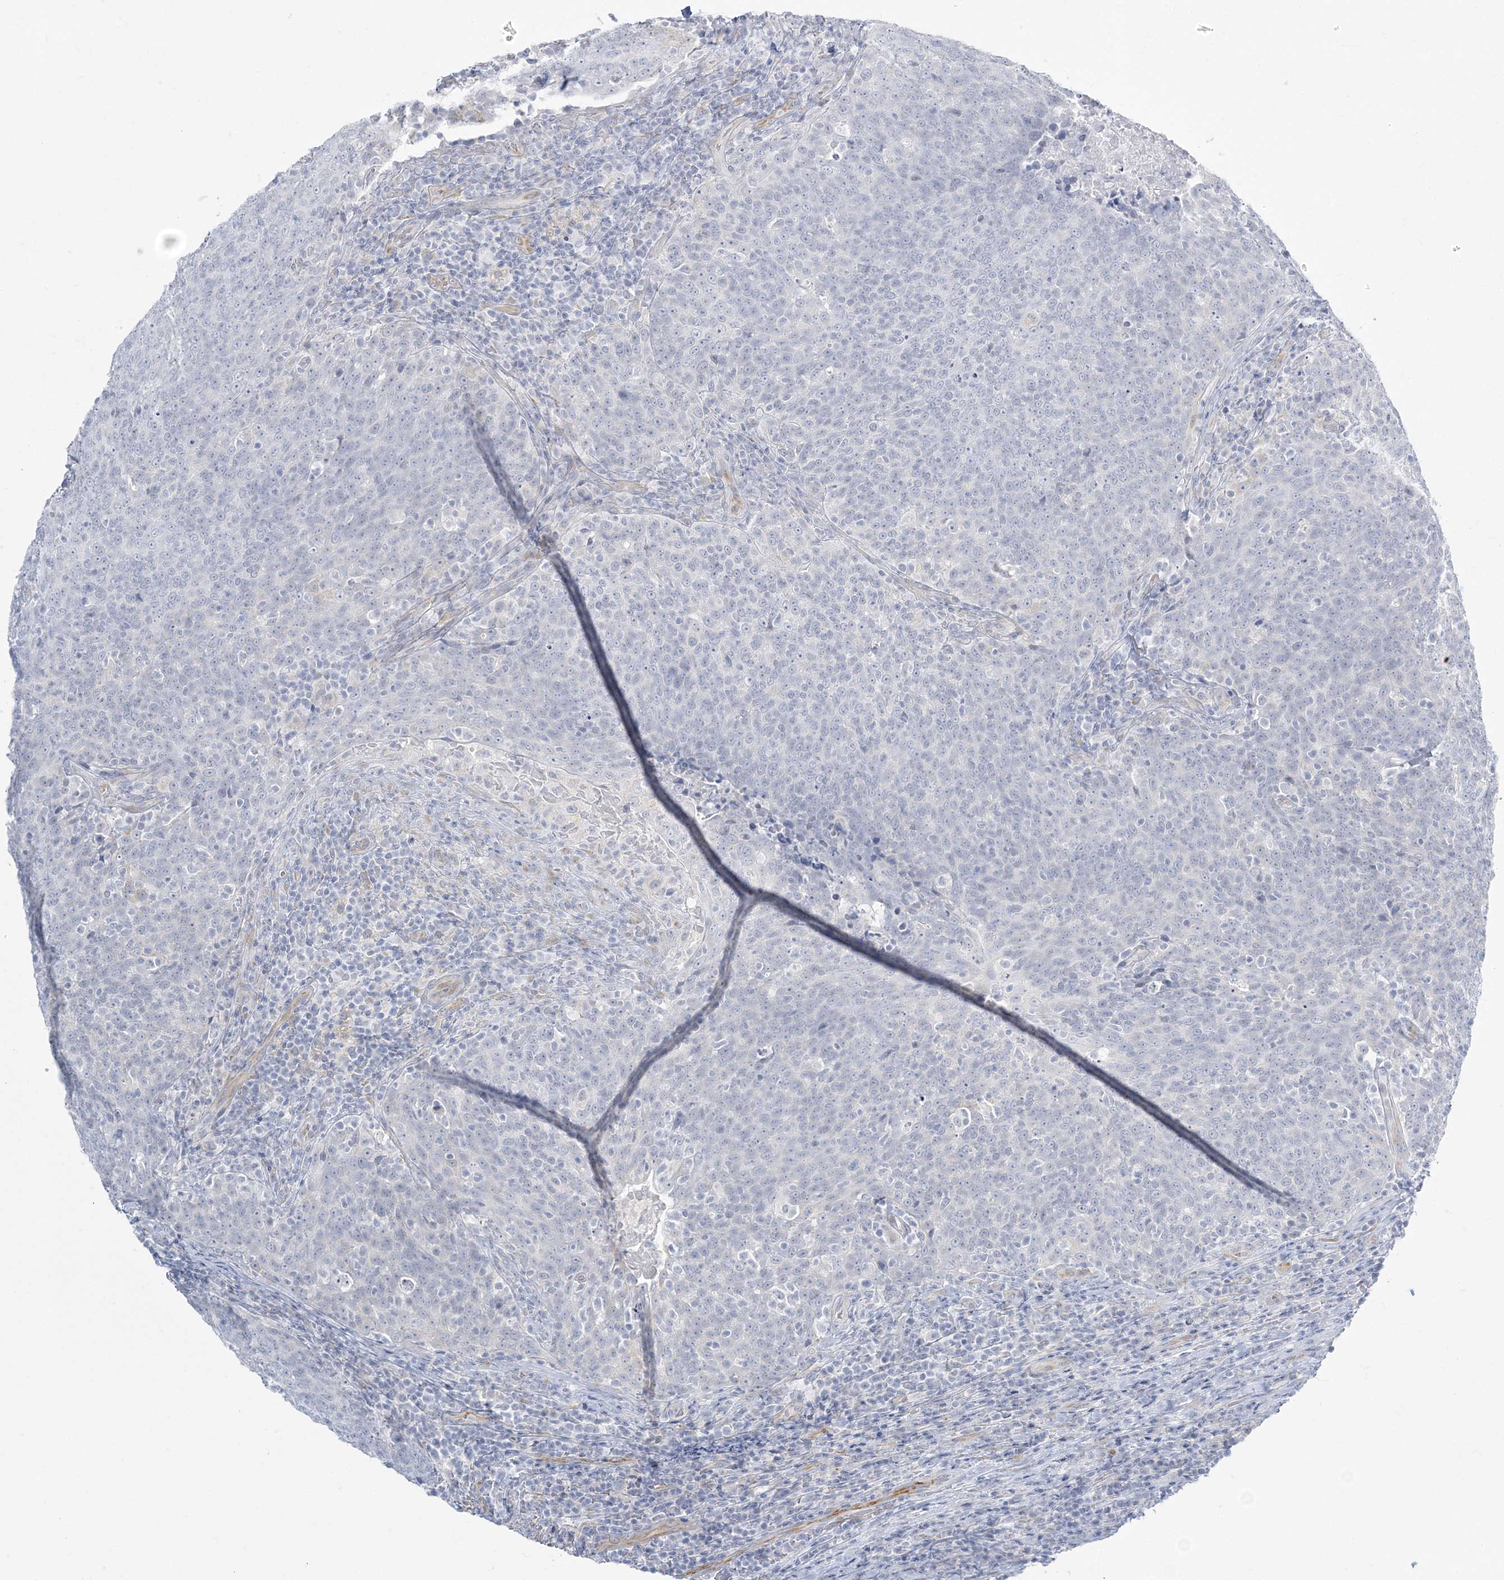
{"staining": {"intensity": "negative", "quantity": "none", "location": "none"}, "tissue": "head and neck cancer", "cell_type": "Tumor cells", "image_type": "cancer", "snomed": [{"axis": "morphology", "description": "Squamous cell carcinoma, NOS"}, {"axis": "morphology", "description": "Squamous cell carcinoma, metastatic, NOS"}, {"axis": "topography", "description": "Lymph node"}, {"axis": "topography", "description": "Head-Neck"}], "caption": "This histopathology image is of head and neck squamous cell carcinoma stained with immunohistochemistry to label a protein in brown with the nuclei are counter-stained blue. There is no staining in tumor cells. The staining is performed using DAB (3,3'-diaminobenzidine) brown chromogen with nuclei counter-stained in using hematoxylin.", "gene": "ZC3H6", "patient": {"sex": "male", "age": 62}}